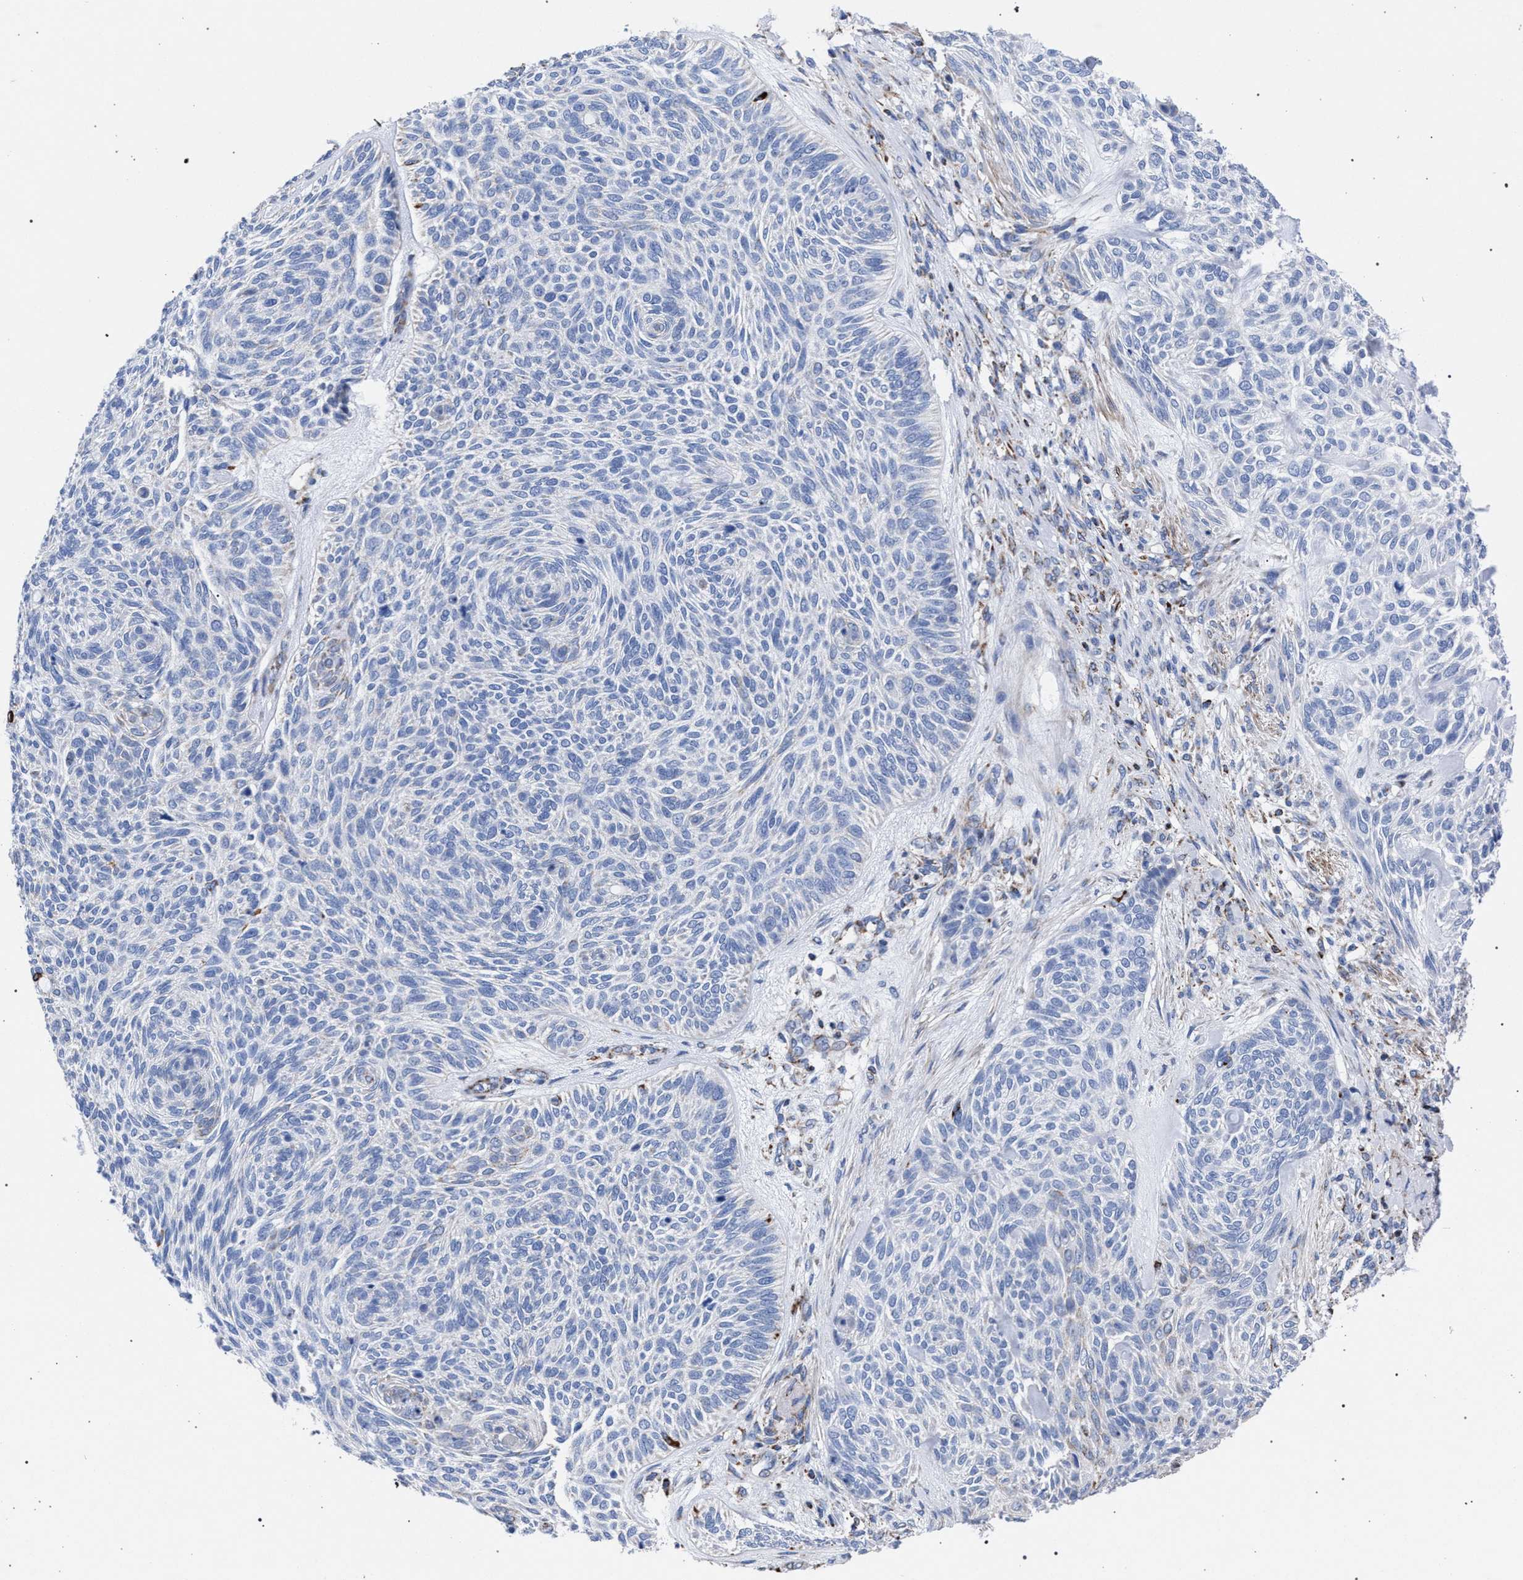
{"staining": {"intensity": "negative", "quantity": "none", "location": "none"}, "tissue": "skin cancer", "cell_type": "Tumor cells", "image_type": "cancer", "snomed": [{"axis": "morphology", "description": "Basal cell carcinoma"}, {"axis": "topography", "description": "Skin"}], "caption": "The histopathology image demonstrates no significant expression in tumor cells of skin basal cell carcinoma.", "gene": "ACADS", "patient": {"sex": "male", "age": 55}}